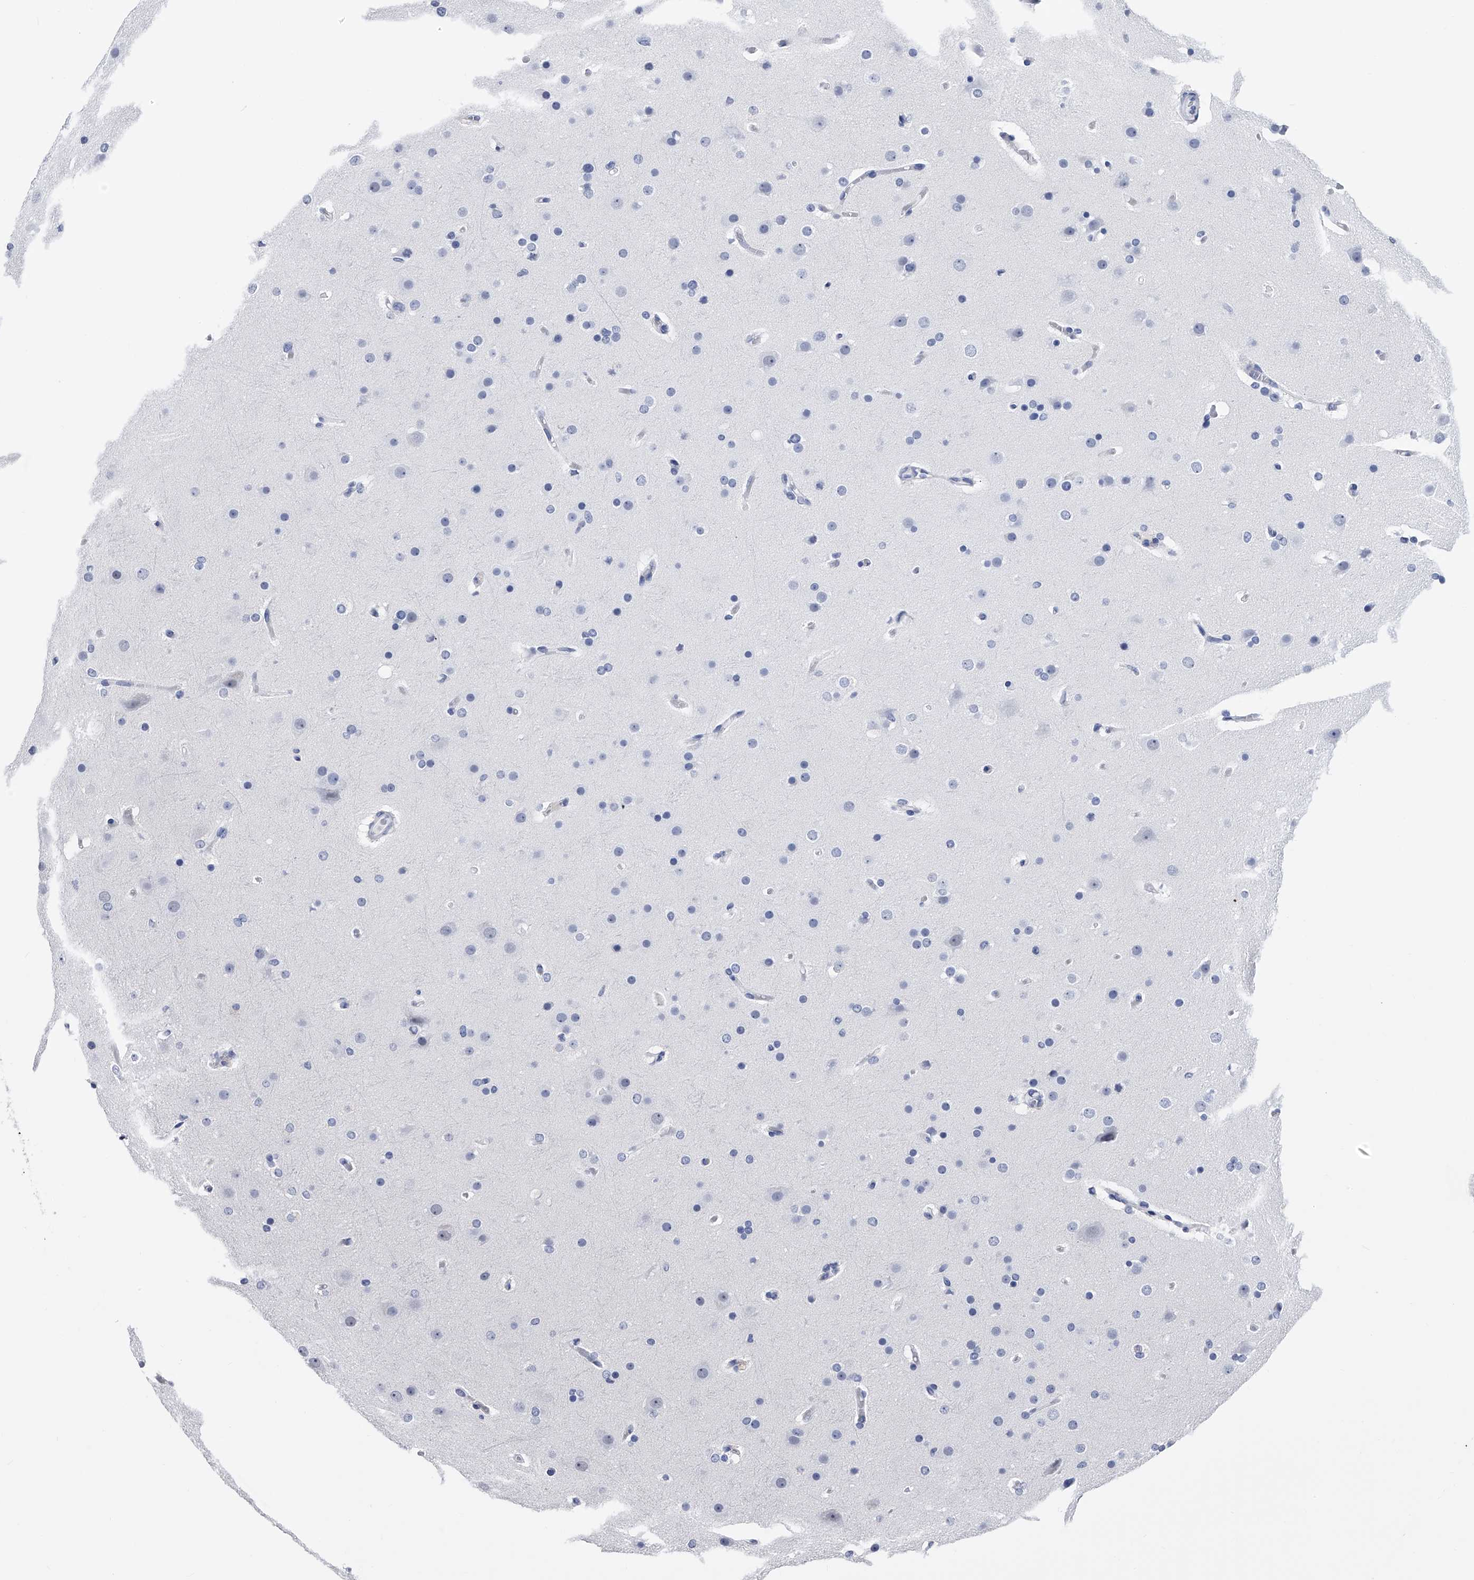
{"staining": {"intensity": "negative", "quantity": "none", "location": "none"}, "tissue": "glioma", "cell_type": "Tumor cells", "image_type": "cancer", "snomed": [{"axis": "morphology", "description": "Glioma, malignant, High grade"}, {"axis": "topography", "description": "Cerebral cortex"}], "caption": "High magnification brightfield microscopy of glioma stained with DAB (brown) and counterstained with hematoxylin (blue): tumor cells show no significant expression. (Brightfield microscopy of DAB immunohistochemistry (IHC) at high magnification).", "gene": "EFCAB7", "patient": {"sex": "female", "age": 36}}